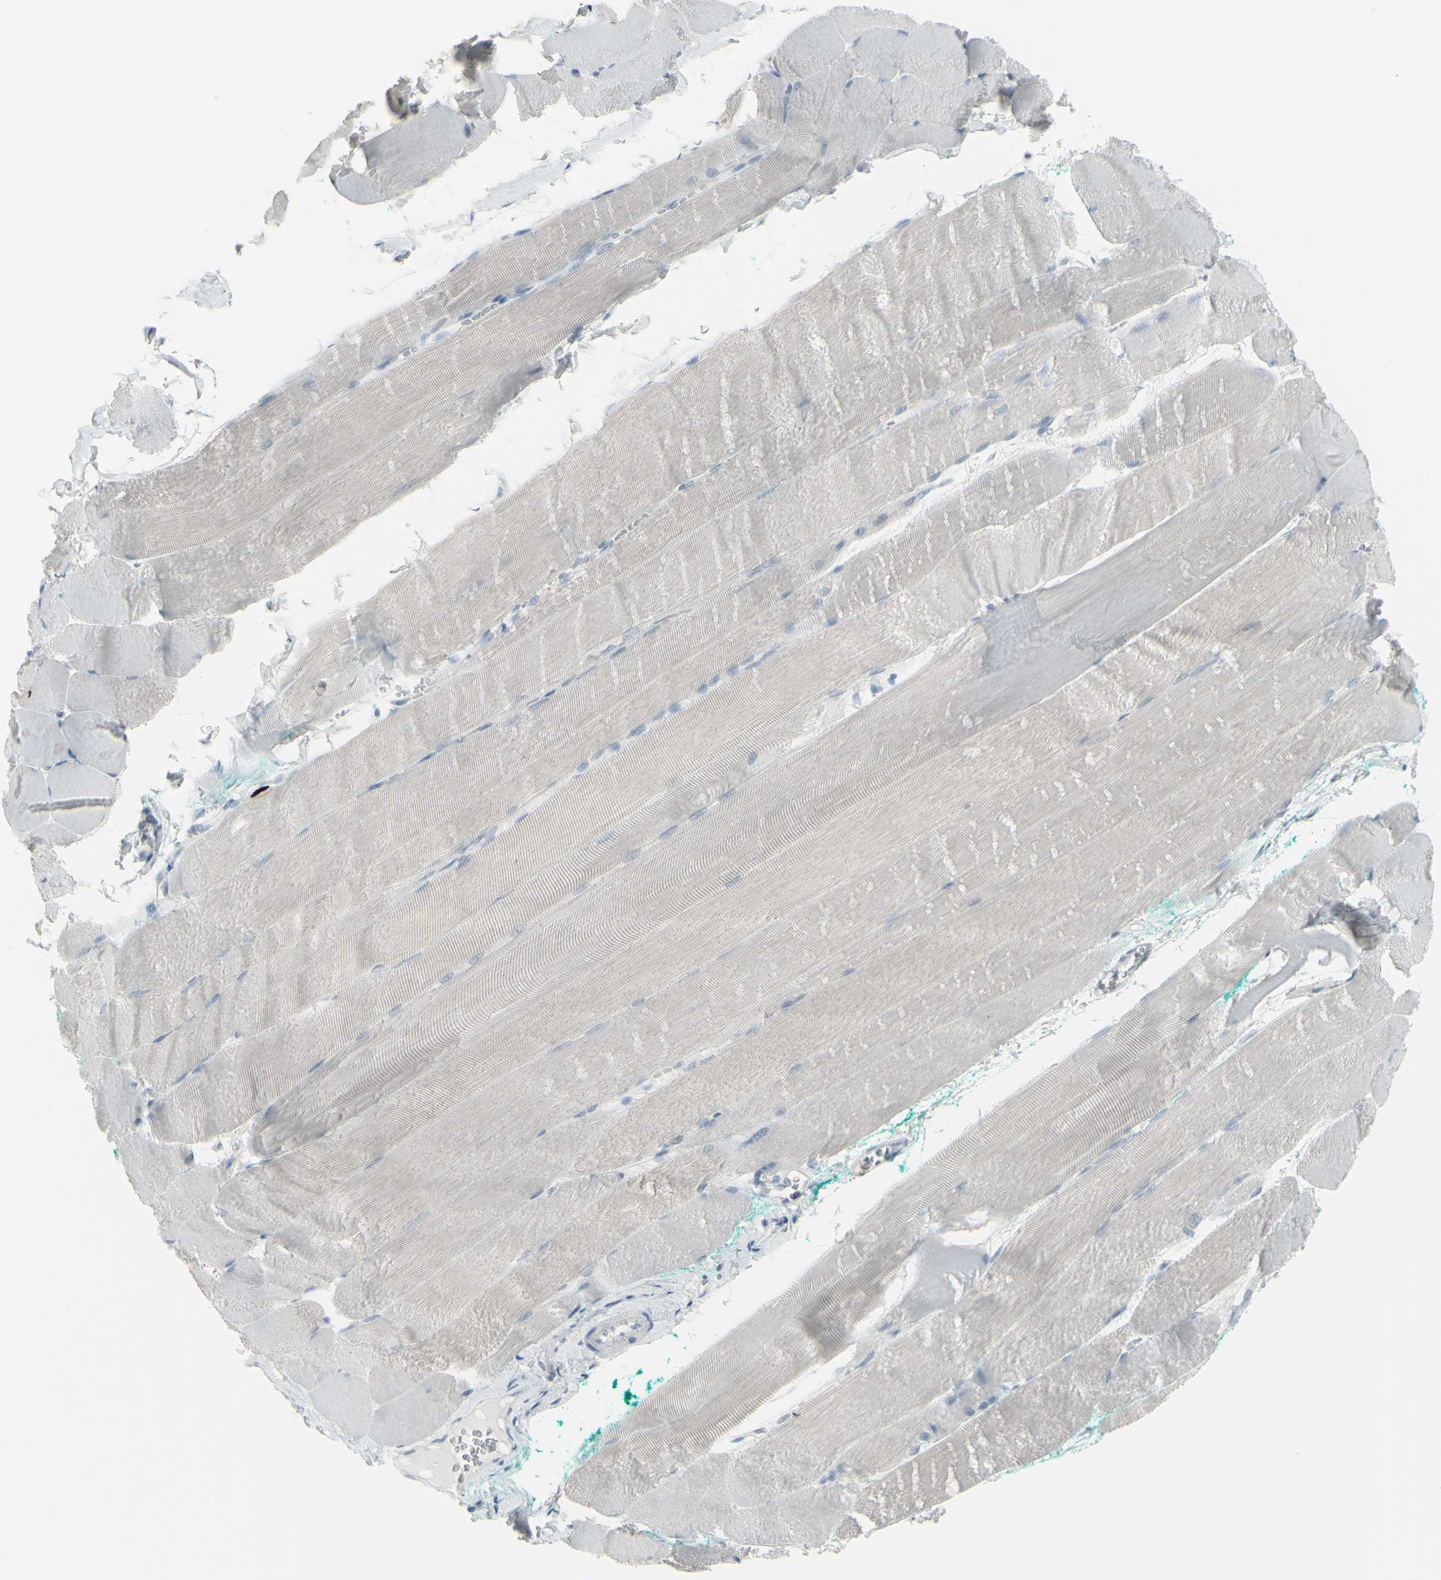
{"staining": {"intensity": "negative", "quantity": "none", "location": "none"}, "tissue": "skeletal muscle", "cell_type": "Myocytes", "image_type": "normal", "snomed": [{"axis": "morphology", "description": "Normal tissue, NOS"}, {"axis": "morphology", "description": "Squamous cell carcinoma, NOS"}, {"axis": "topography", "description": "Skeletal muscle"}], "caption": "This image is of benign skeletal muscle stained with immunohistochemistry to label a protein in brown with the nuclei are counter-stained blue. There is no positivity in myocytes. The staining is performed using DAB brown chromogen with nuclei counter-stained in using hematoxylin.", "gene": "RAB3A", "patient": {"sex": "male", "age": 51}}